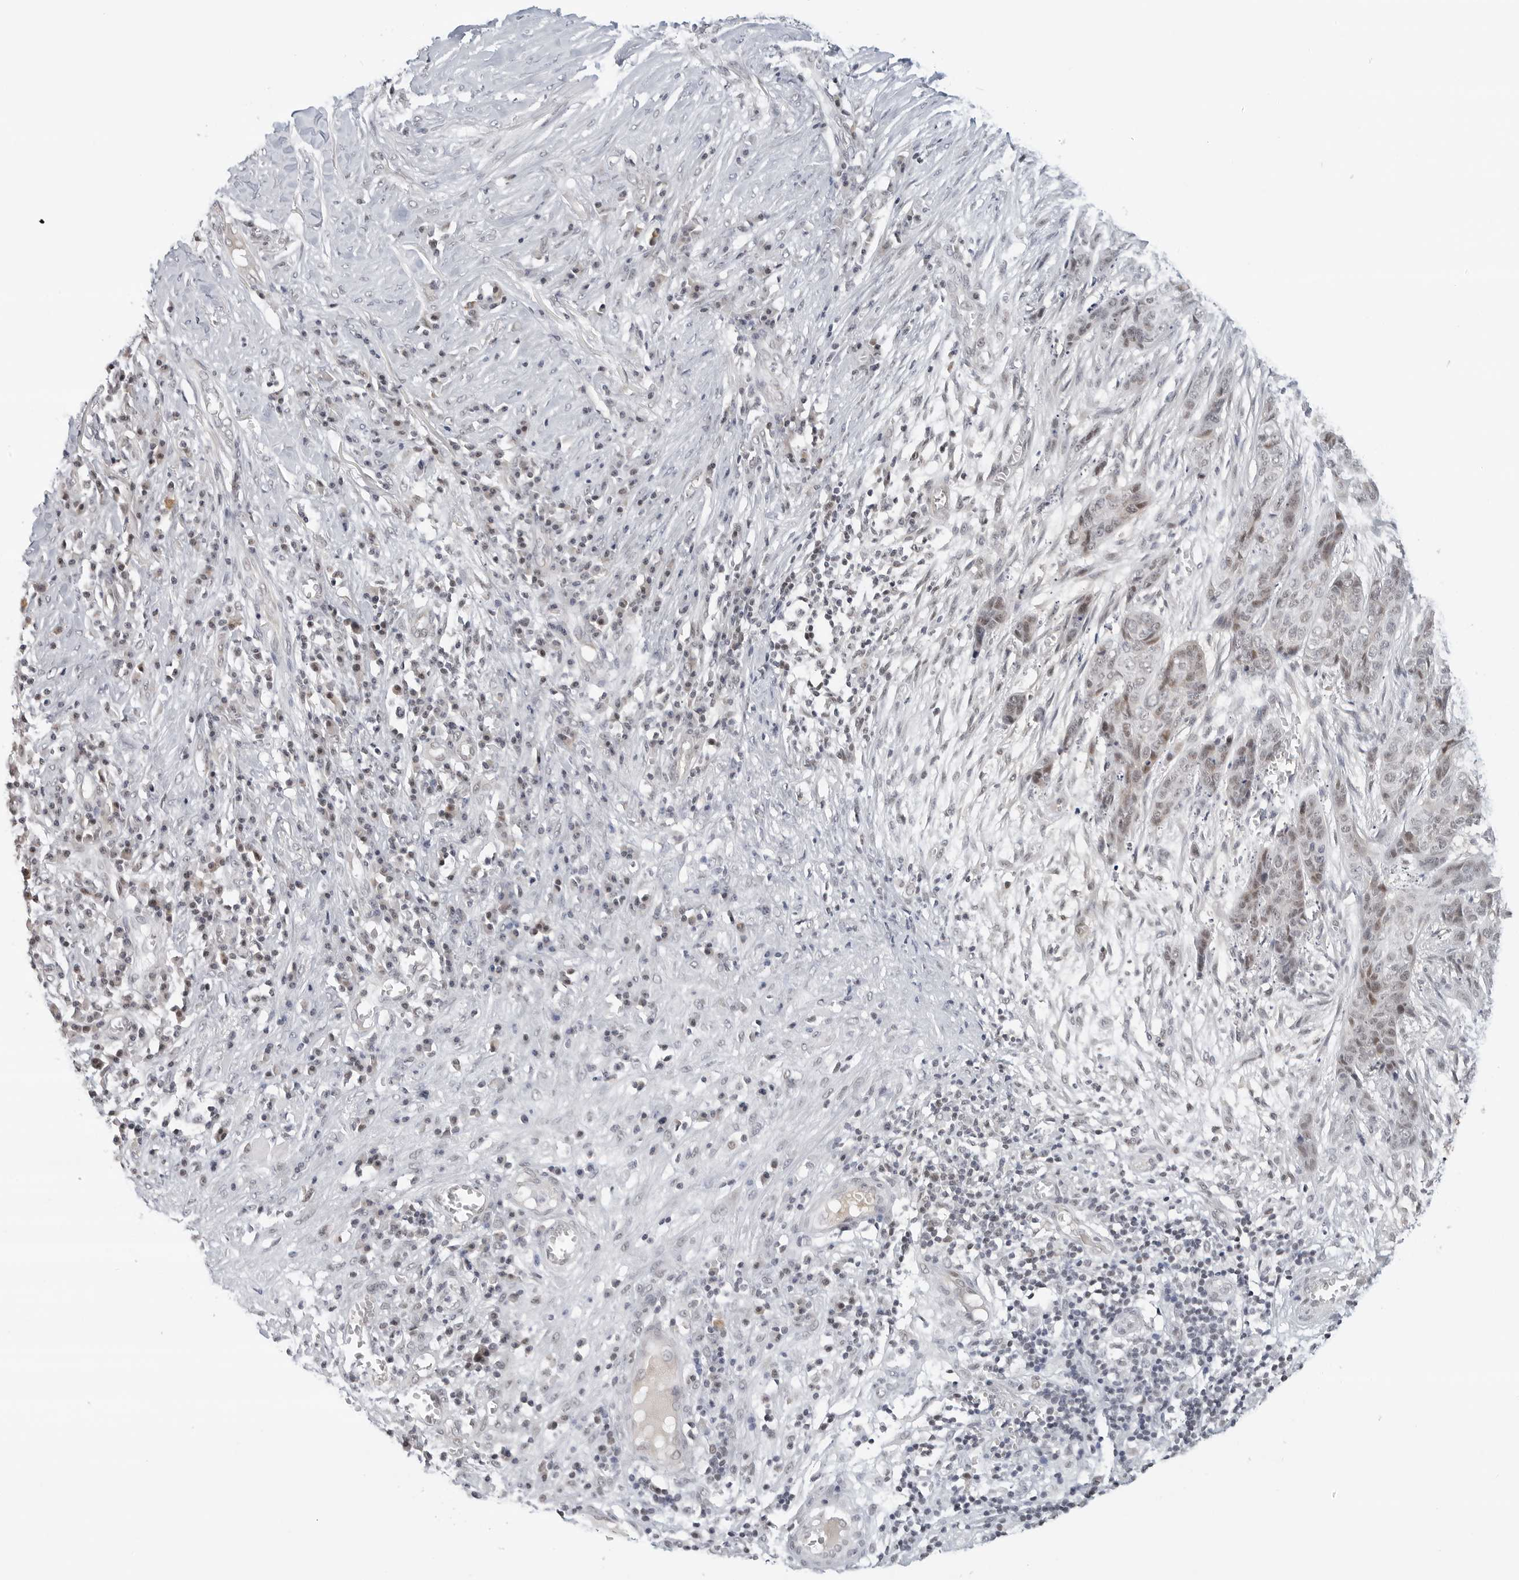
{"staining": {"intensity": "moderate", "quantity": "<25%", "location": "nuclear"}, "tissue": "skin cancer", "cell_type": "Tumor cells", "image_type": "cancer", "snomed": [{"axis": "morphology", "description": "Basal cell carcinoma"}, {"axis": "topography", "description": "Skin"}], "caption": "A photomicrograph of human basal cell carcinoma (skin) stained for a protein exhibits moderate nuclear brown staining in tumor cells.", "gene": "TSEN2", "patient": {"sex": "female", "age": 64}}